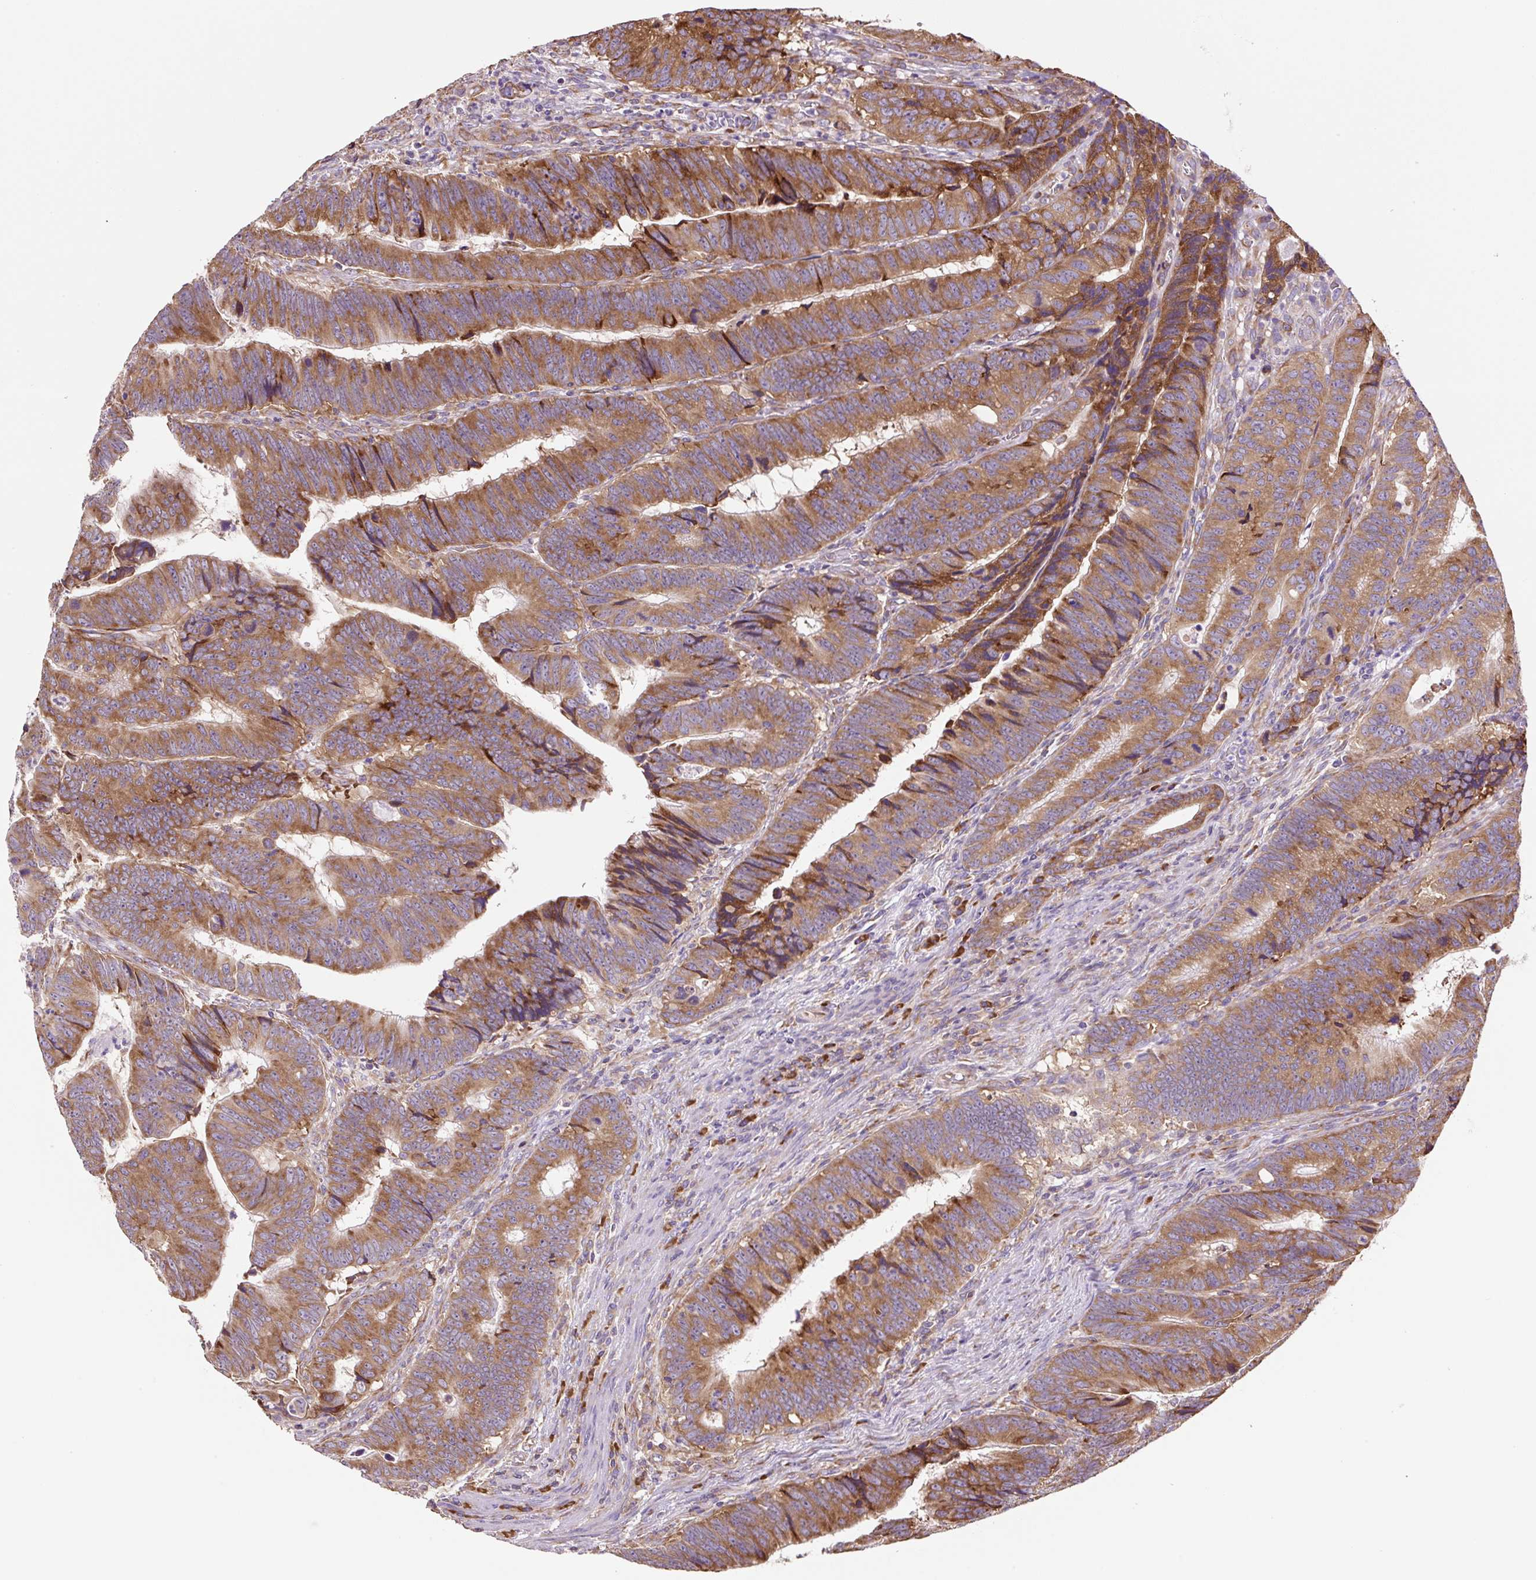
{"staining": {"intensity": "moderate", "quantity": ">75%", "location": "cytoplasmic/membranous"}, "tissue": "colorectal cancer", "cell_type": "Tumor cells", "image_type": "cancer", "snomed": [{"axis": "morphology", "description": "Adenocarcinoma, NOS"}, {"axis": "topography", "description": "Colon"}], "caption": "IHC photomicrograph of human colorectal adenocarcinoma stained for a protein (brown), which exhibits medium levels of moderate cytoplasmic/membranous staining in about >75% of tumor cells.", "gene": "RPS23", "patient": {"sex": "male", "age": 62}}